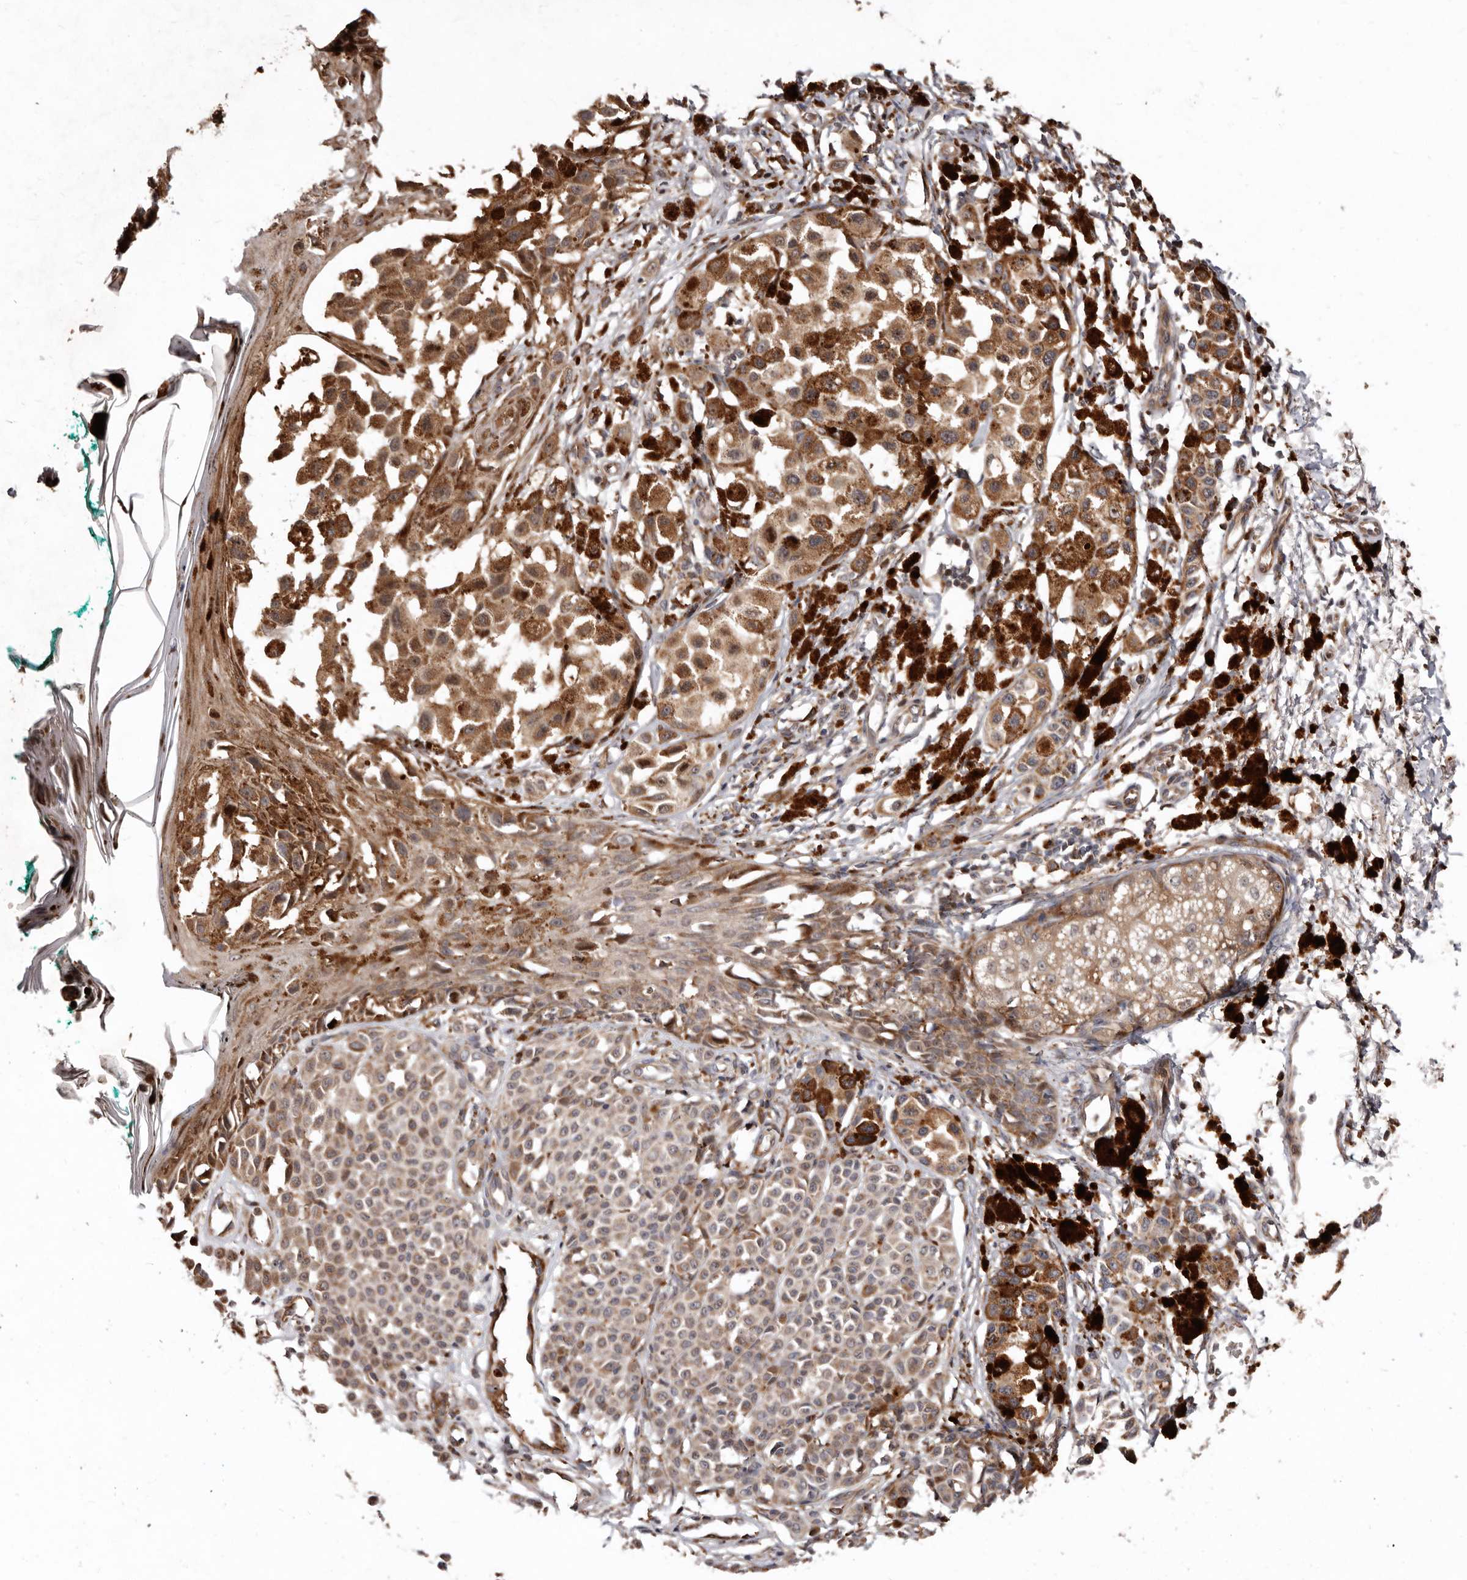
{"staining": {"intensity": "moderate", "quantity": "25%-75%", "location": "cytoplasmic/membranous"}, "tissue": "melanoma", "cell_type": "Tumor cells", "image_type": "cancer", "snomed": [{"axis": "morphology", "description": "Malignant melanoma, NOS"}, {"axis": "topography", "description": "Skin of leg"}], "caption": "This micrograph demonstrates IHC staining of human malignant melanoma, with medium moderate cytoplasmic/membranous staining in about 25%-75% of tumor cells.", "gene": "WEE2", "patient": {"sex": "female", "age": 72}}